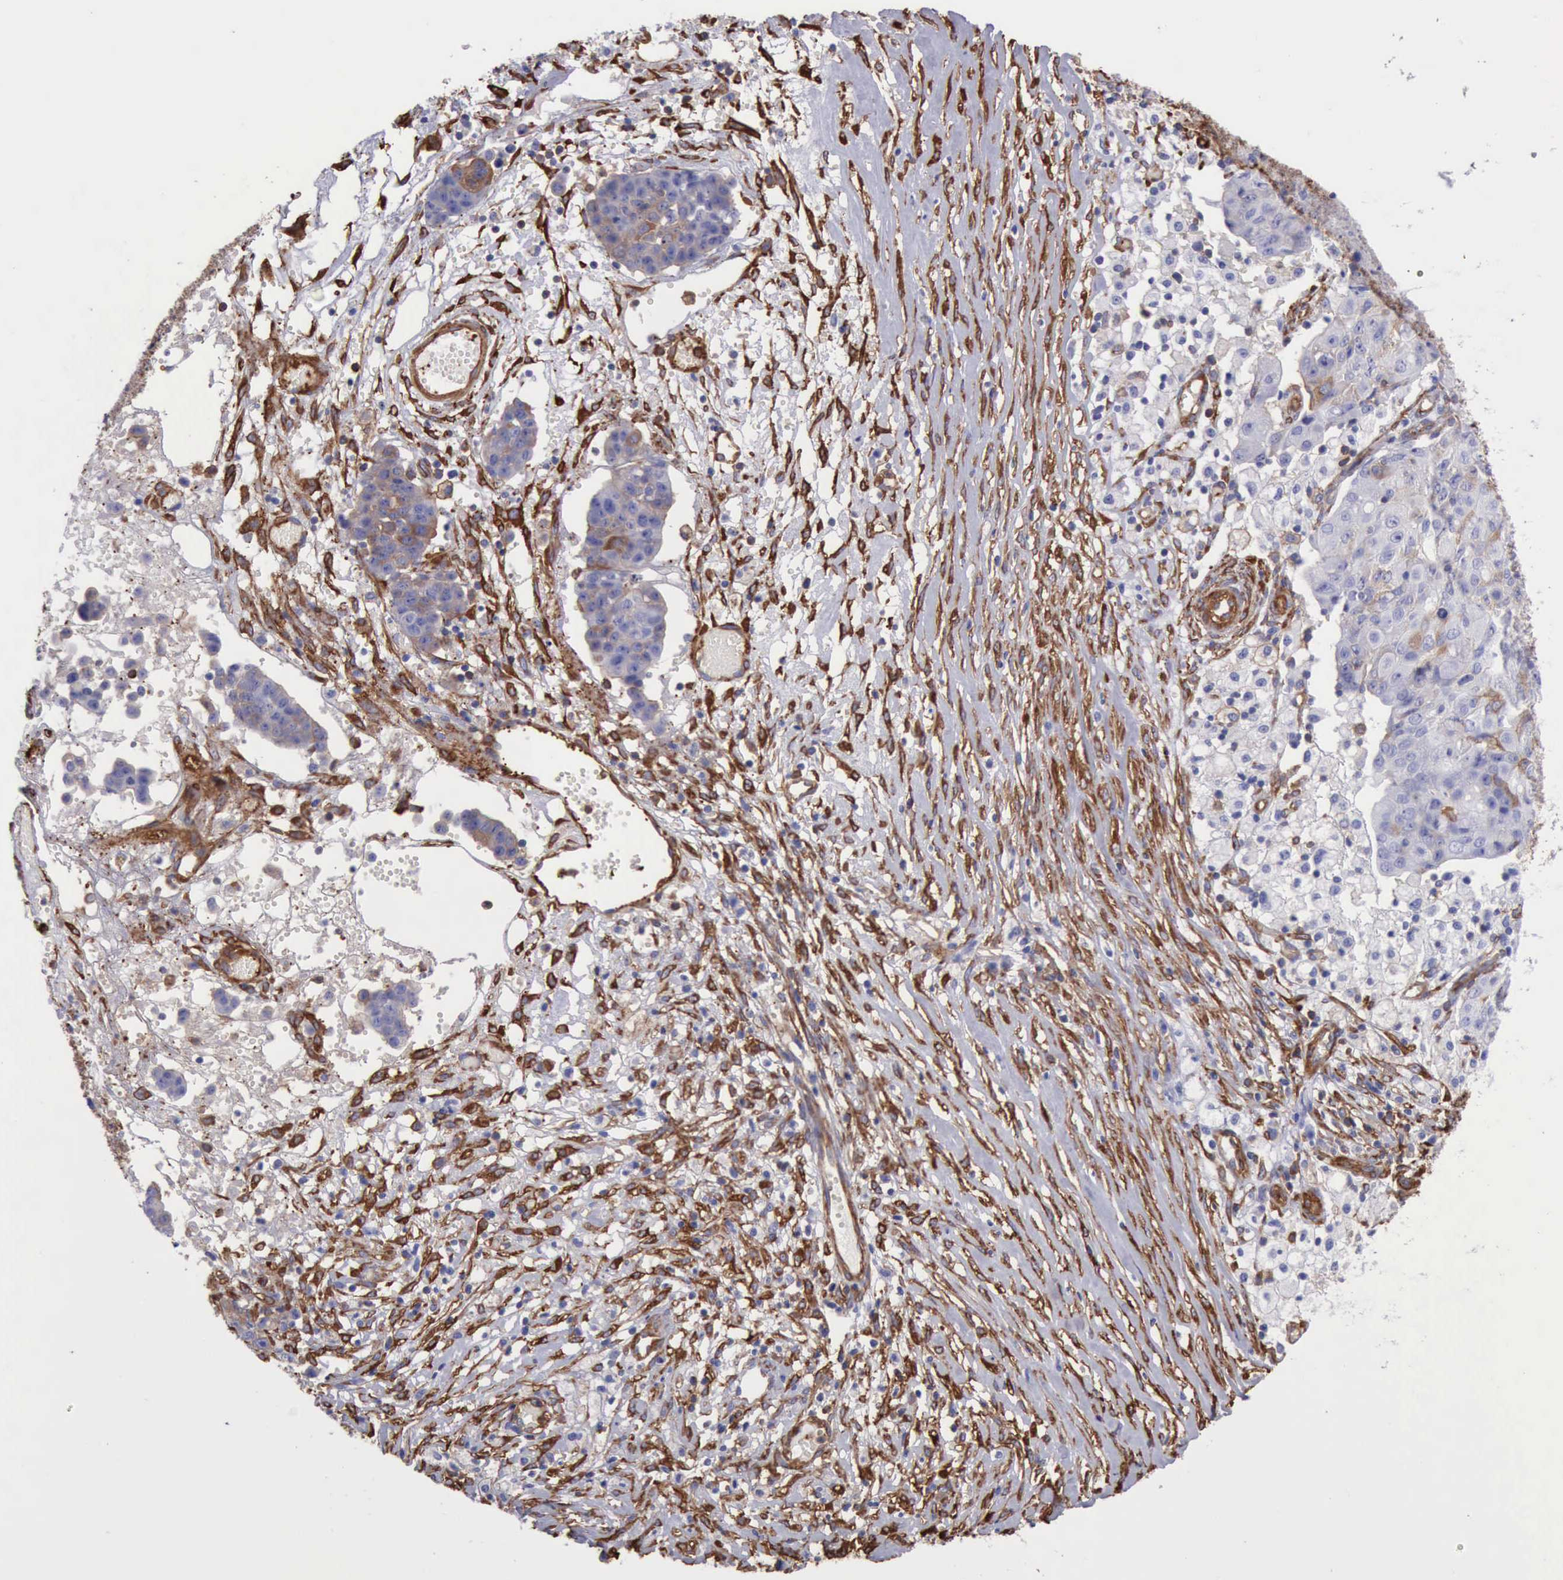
{"staining": {"intensity": "negative", "quantity": "none", "location": "none"}, "tissue": "ovarian cancer", "cell_type": "Tumor cells", "image_type": "cancer", "snomed": [{"axis": "morphology", "description": "Carcinoma, endometroid"}, {"axis": "topography", "description": "Ovary"}], "caption": "This is an immunohistochemistry photomicrograph of human ovarian endometroid carcinoma. There is no positivity in tumor cells.", "gene": "FLNA", "patient": {"sex": "female", "age": 42}}